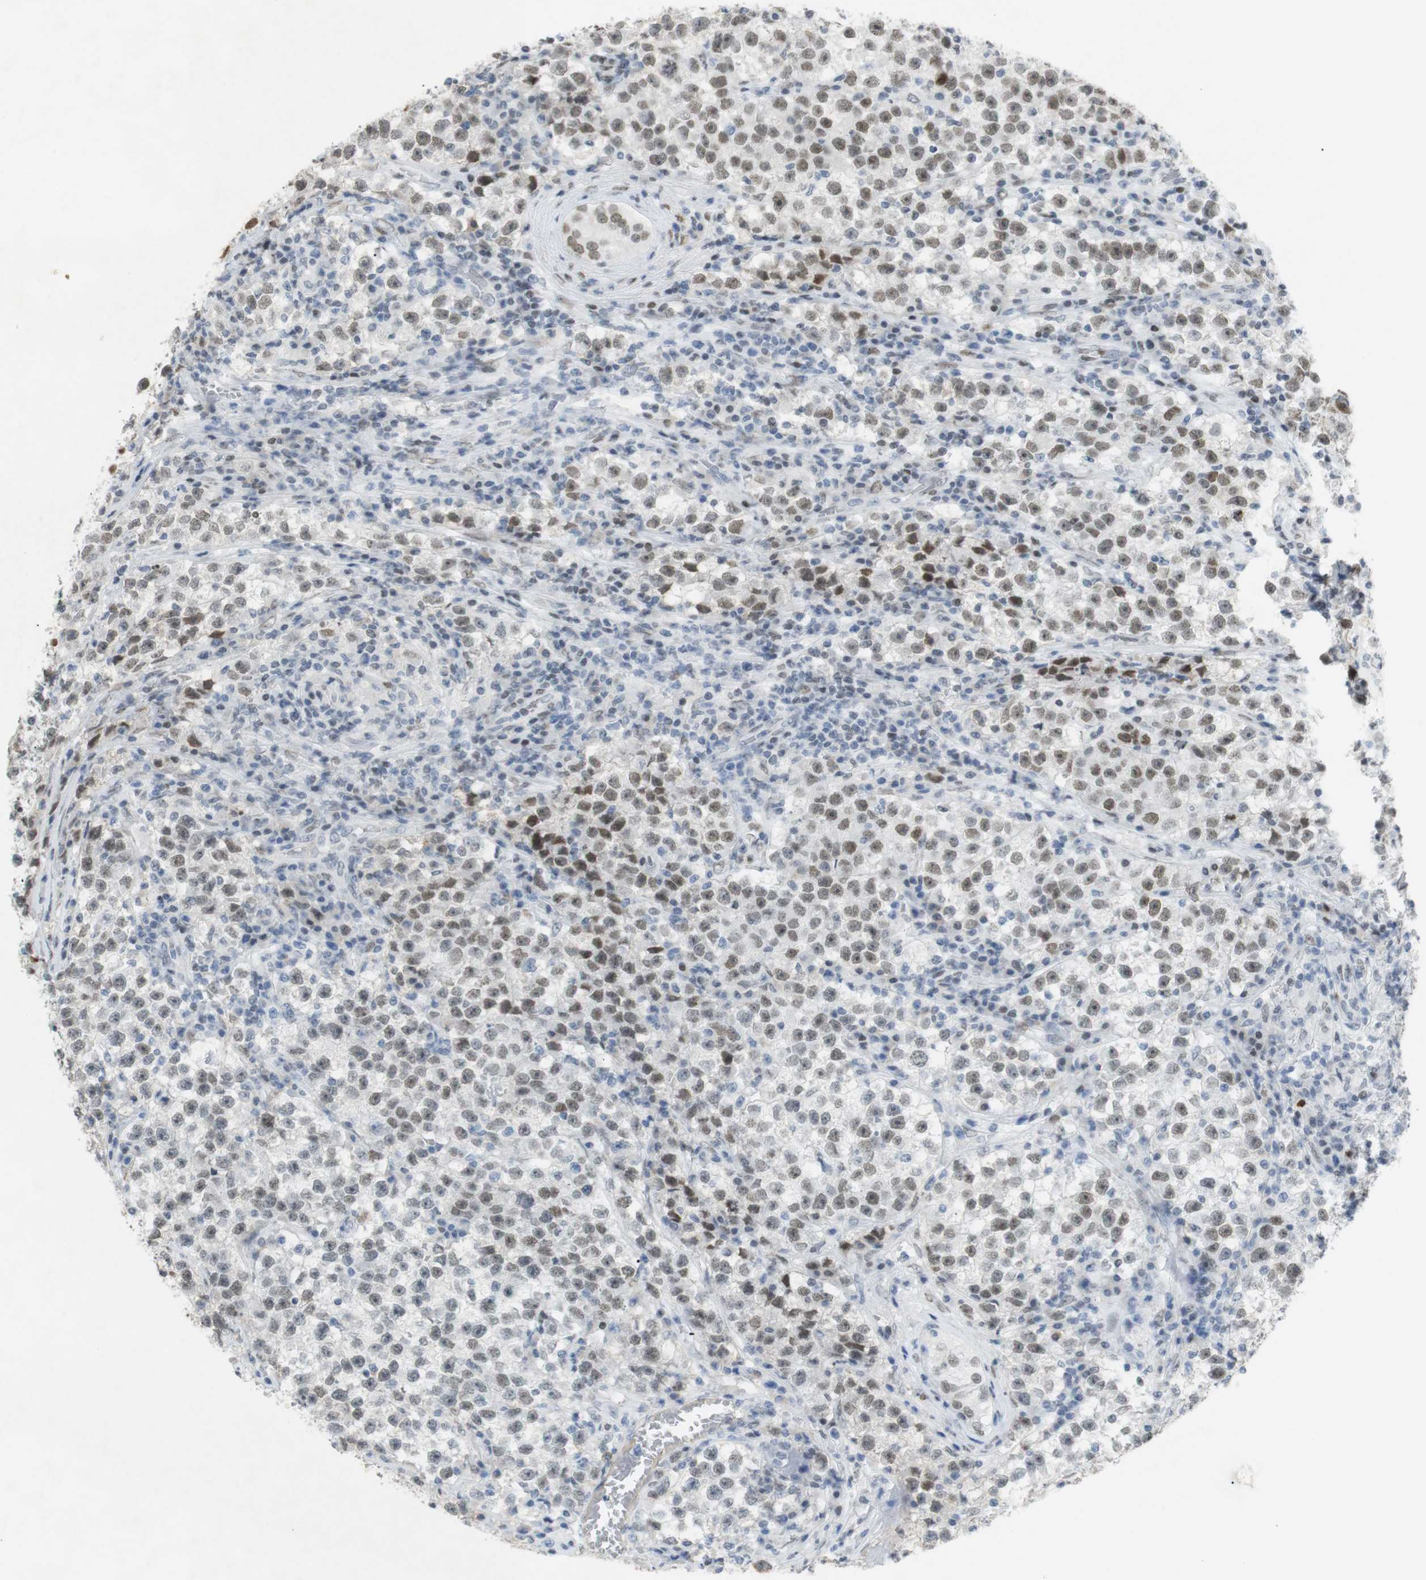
{"staining": {"intensity": "weak", "quantity": ">75%", "location": "nuclear"}, "tissue": "testis cancer", "cell_type": "Tumor cells", "image_type": "cancer", "snomed": [{"axis": "morphology", "description": "Seminoma, NOS"}, {"axis": "topography", "description": "Testis"}], "caption": "A photomicrograph of testis cancer (seminoma) stained for a protein shows weak nuclear brown staining in tumor cells.", "gene": "BMI1", "patient": {"sex": "male", "age": 22}}